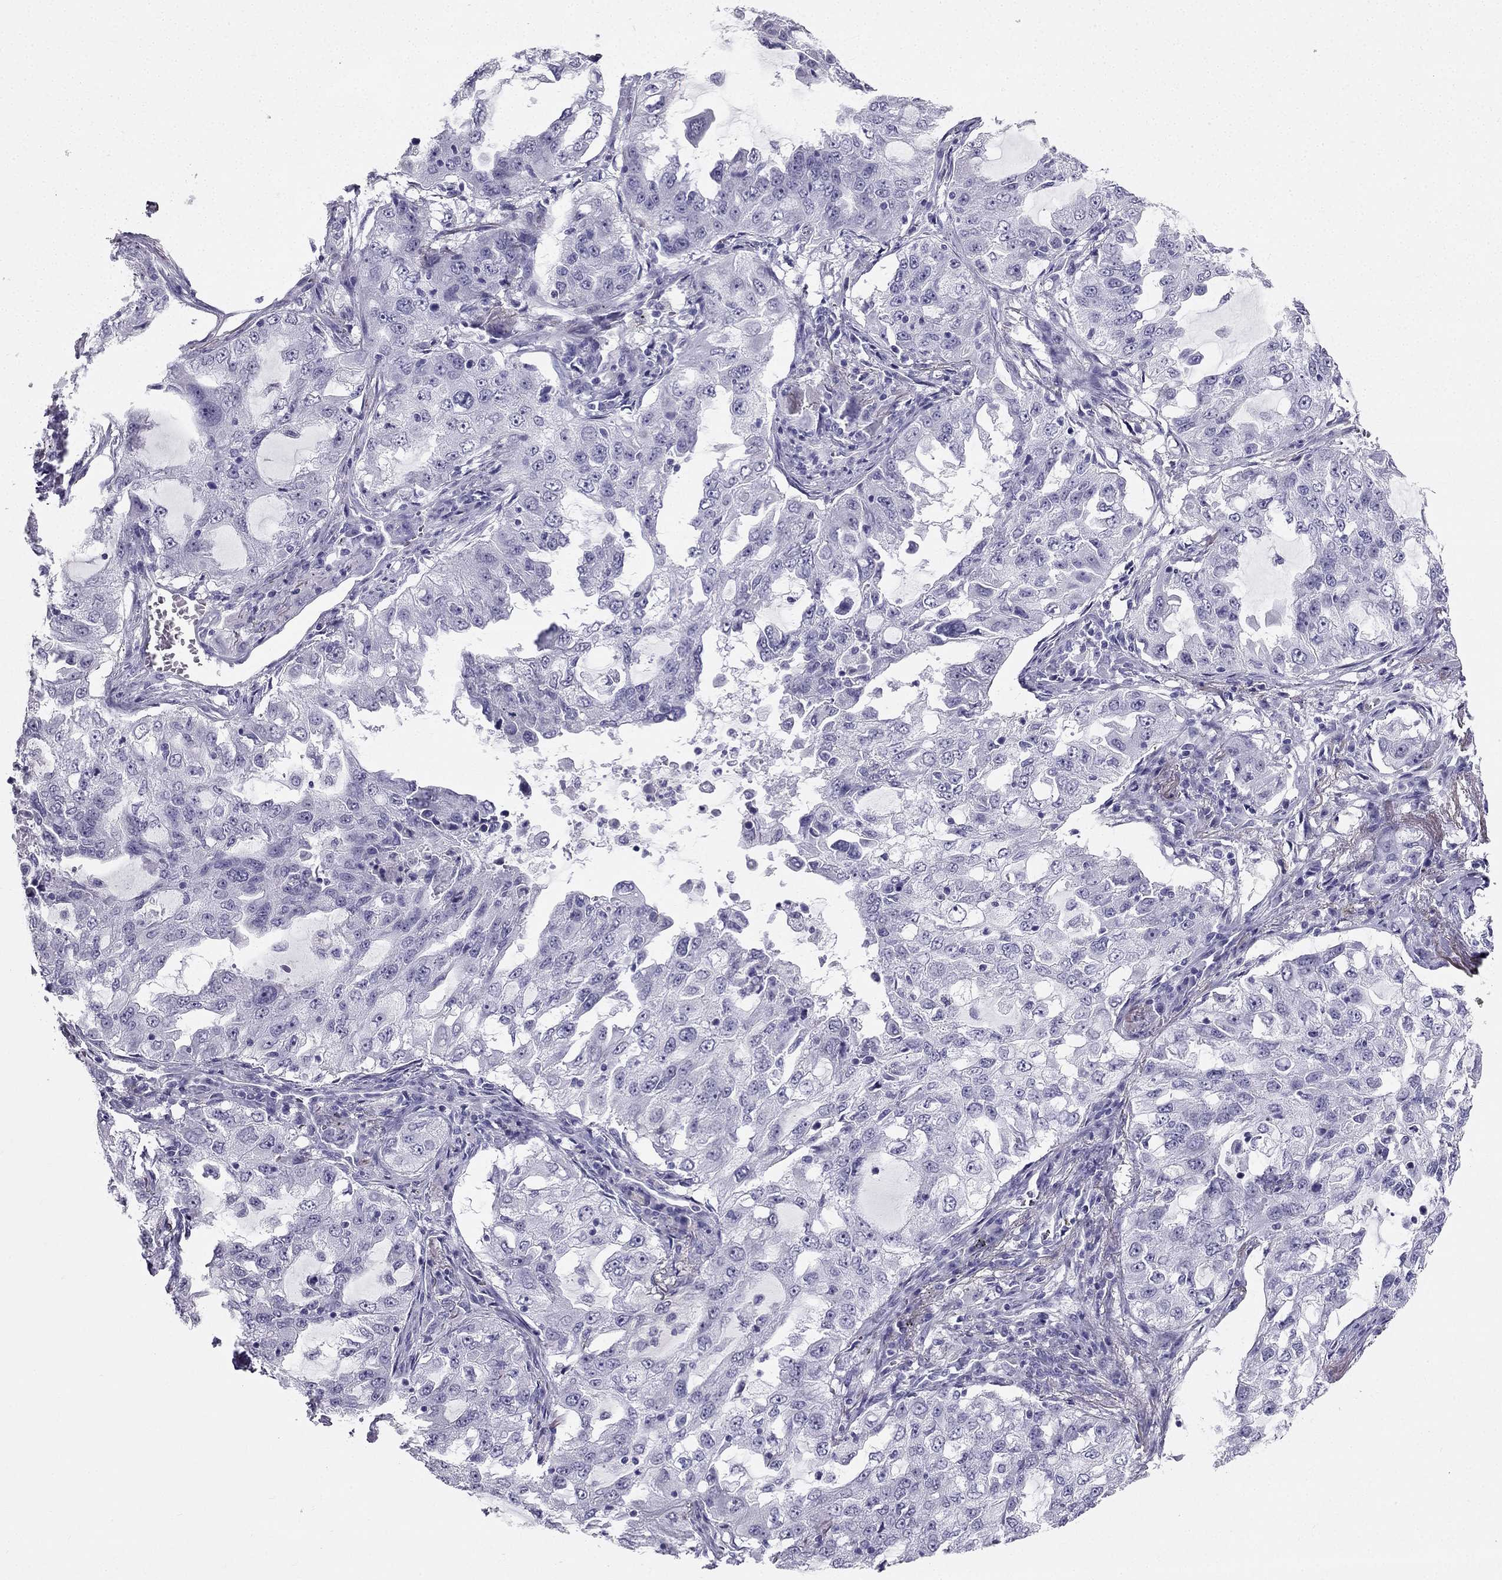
{"staining": {"intensity": "negative", "quantity": "none", "location": "none"}, "tissue": "lung cancer", "cell_type": "Tumor cells", "image_type": "cancer", "snomed": [{"axis": "morphology", "description": "Adenocarcinoma, NOS"}, {"axis": "topography", "description": "Lung"}], "caption": "High magnification brightfield microscopy of lung cancer stained with DAB (brown) and counterstained with hematoxylin (blue): tumor cells show no significant staining.", "gene": "TFF3", "patient": {"sex": "female", "age": 61}}